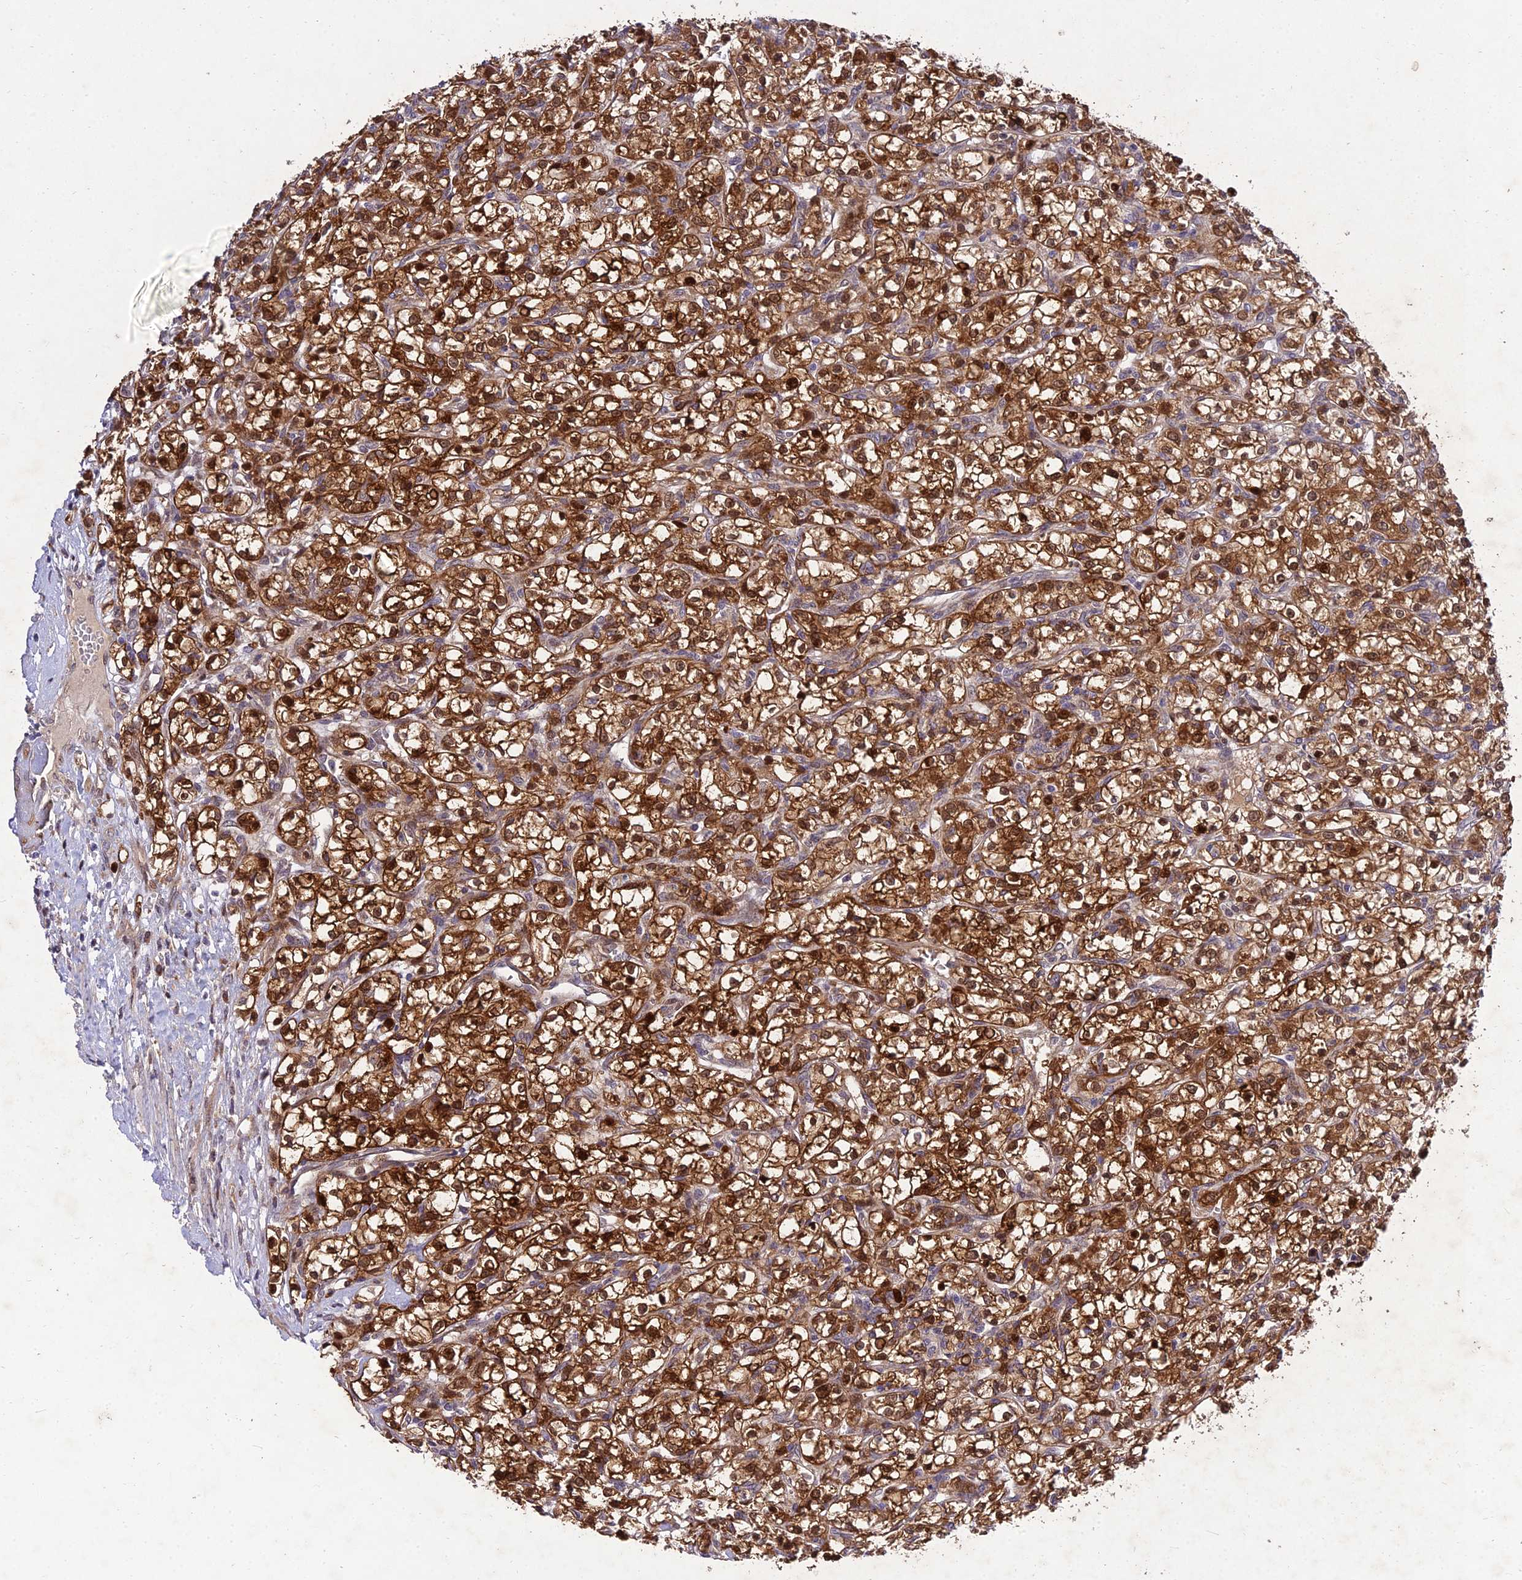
{"staining": {"intensity": "strong", "quantity": ">75%", "location": "cytoplasmic/membranous,nuclear"}, "tissue": "renal cancer", "cell_type": "Tumor cells", "image_type": "cancer", "snomed": [{"axis": "morphology", "description": "Adenocarcinoma, NOS"}, {"axis": "topography", "description": "Kidney"}], "caption": "Renal cancer was stained to show a protein in brown. There is high levels of strong cytoplasmic/membranous and nuclear expression in approximately >75% of tumor cells.", "gene": "MKKS", "patient": {"sex": "female", "age": 59}}